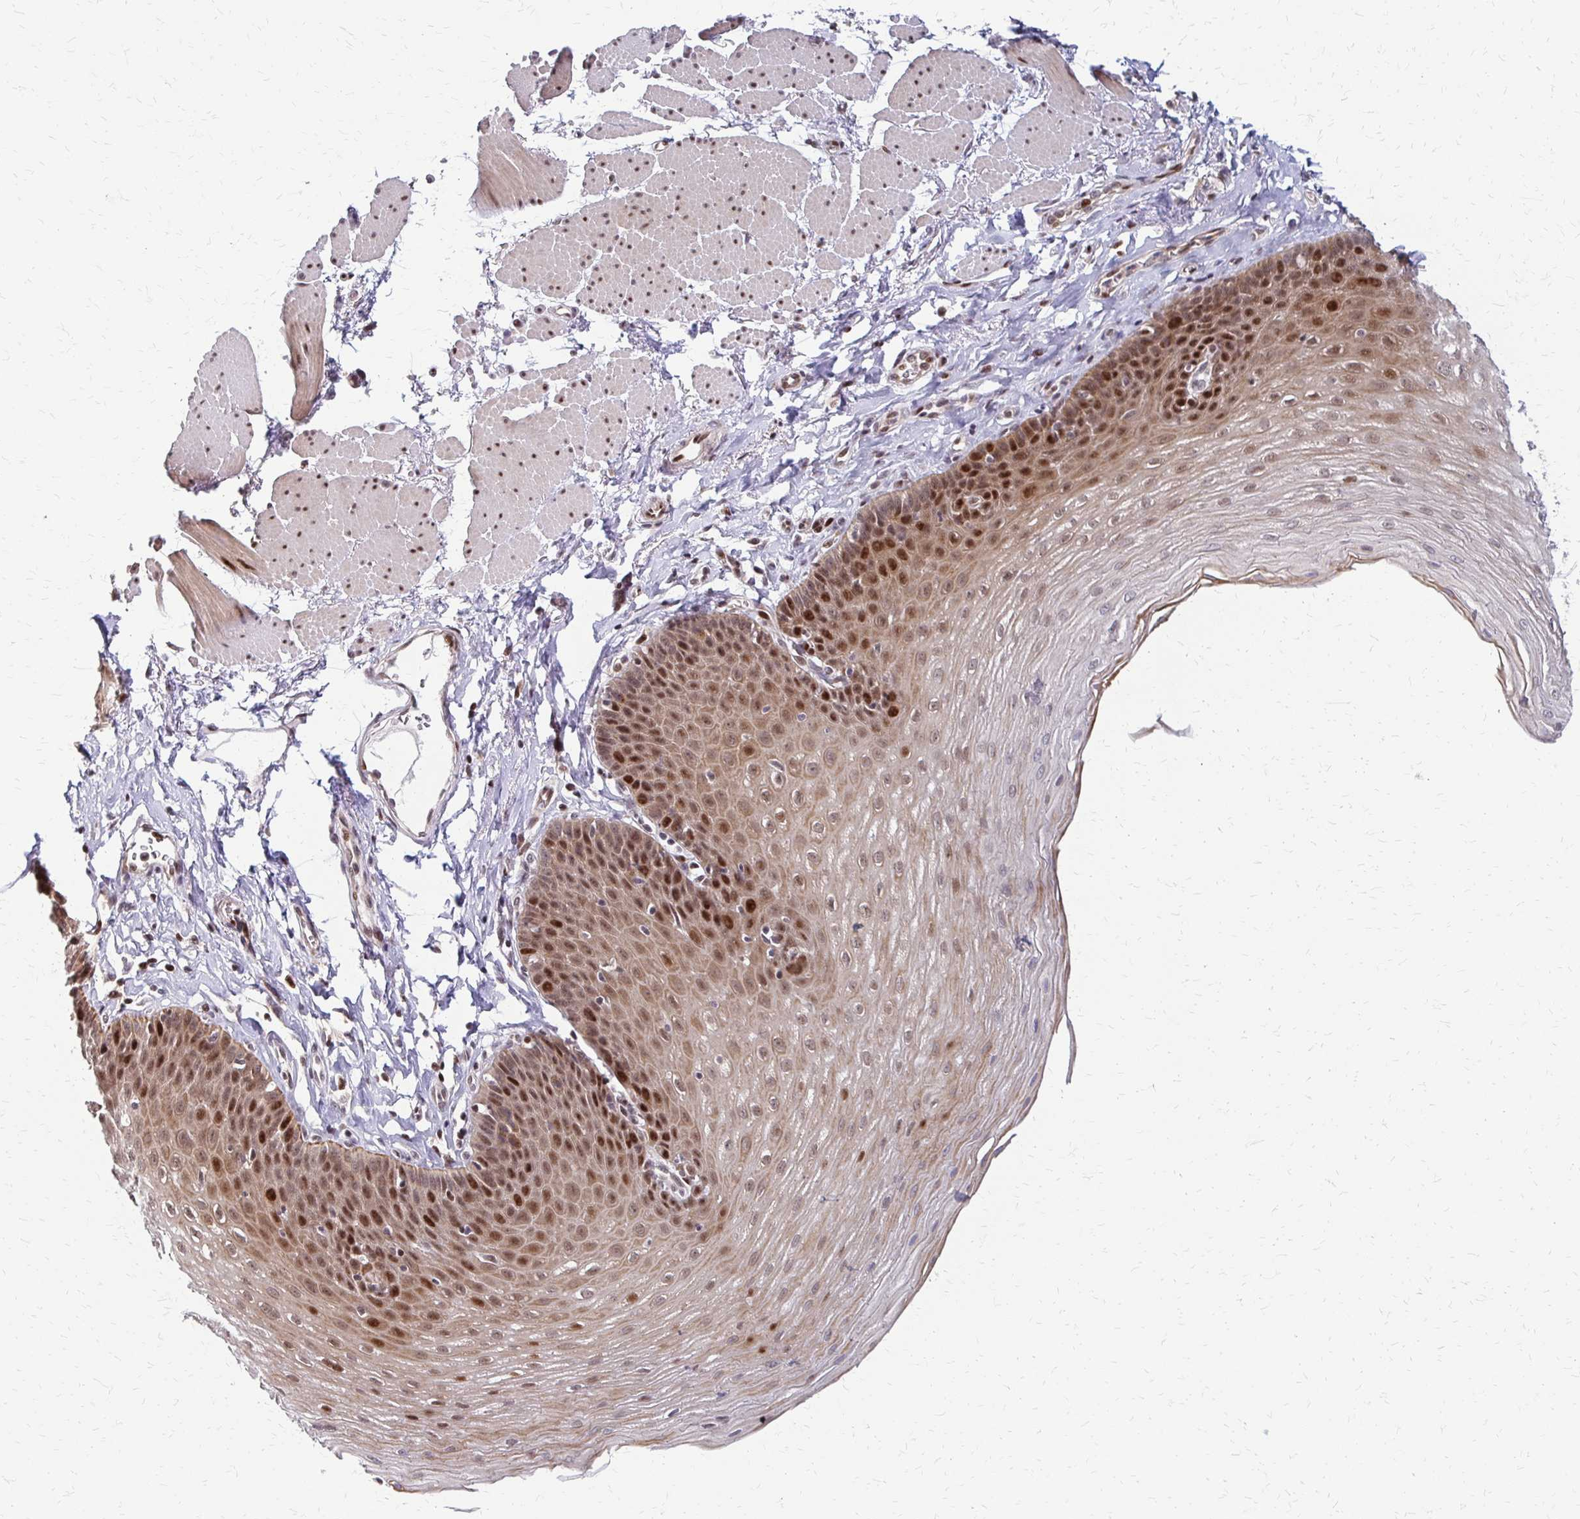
{"staining": {"intensity": "strong", "quantity": ">75%", "location": "cytoplasmic/membranous,nuclear"}, "tissue": "esophagus", "cell_type": "Squamous epithelial cells", "image_type": "normal", "snomed": [{"axis": "morphology", "description": "Normal tissue, NOS"}, {"axis": "topography", "description": "Esophagus"}], "caption": "This photomicrograph displays IHC staining of unremarkable human esophagus, with high strong cytoplasmic/membranous,nuclear positivity in about >75% of squamous epithelial cells.", "gene": "TRIR", "patient": {"sex": "female", "age": 81}}